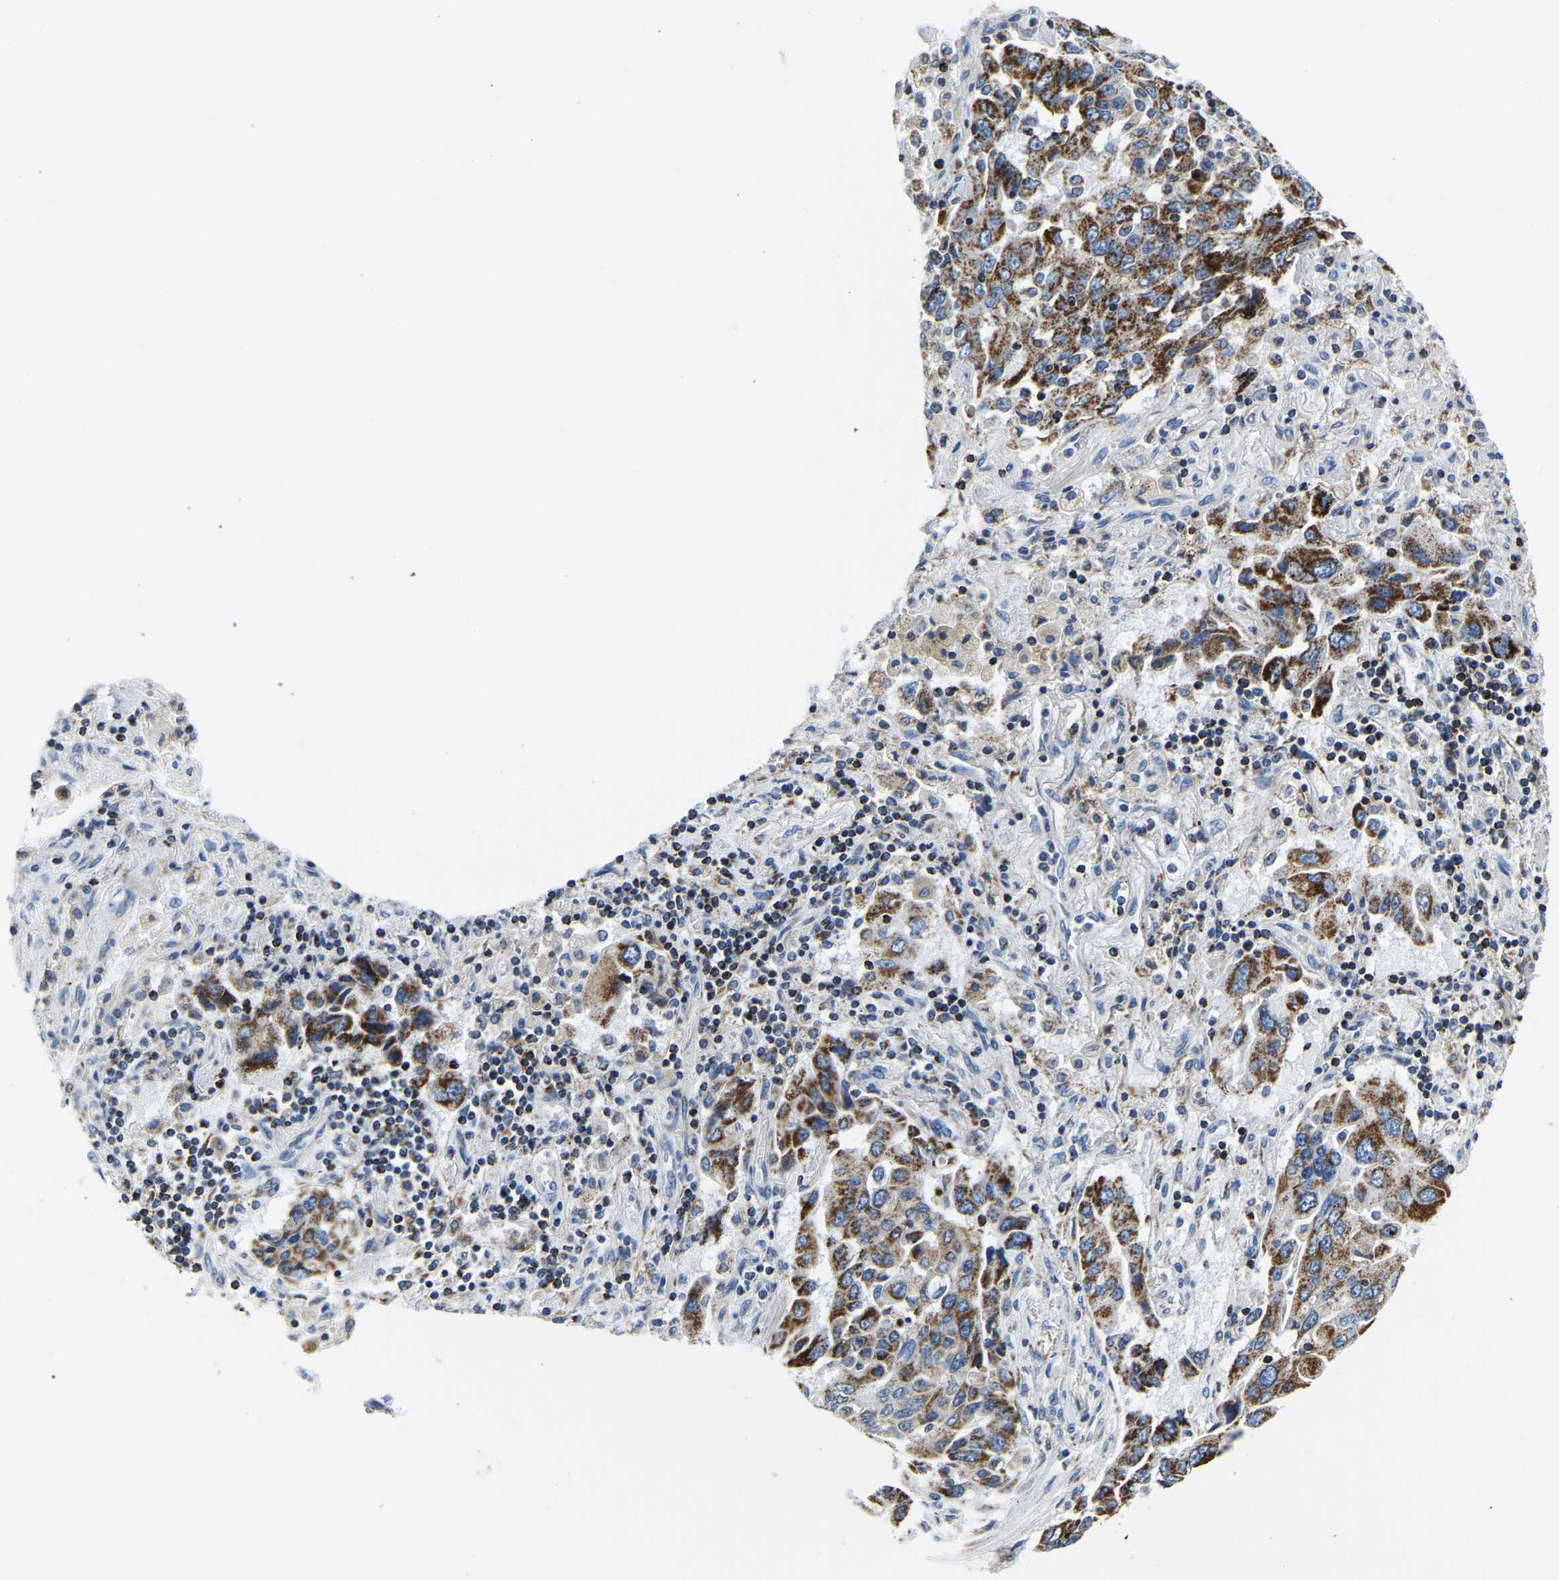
{"staining": {"intensity": "strong", "quantity": ">75%", "location": "cytoplasmic/membranous"}, "tissue": "lung cancer", "cell_type": "Tumor cells", "image_type": "cancer", "snomed": [{"axis": "morphology", "description": "Adenocarcinoma, NOS"}, {"axis": "topography", "description": "Lung"}], "caption": "Immunohistochemical staining of human lung cancer (adenocarcinoma) exhibits strong cytoplasmic/membranous protein positivity in approximately >75% of tumor cells.", "gene": "SFXN1", "patient": {"sex": "female", "age": 65}}